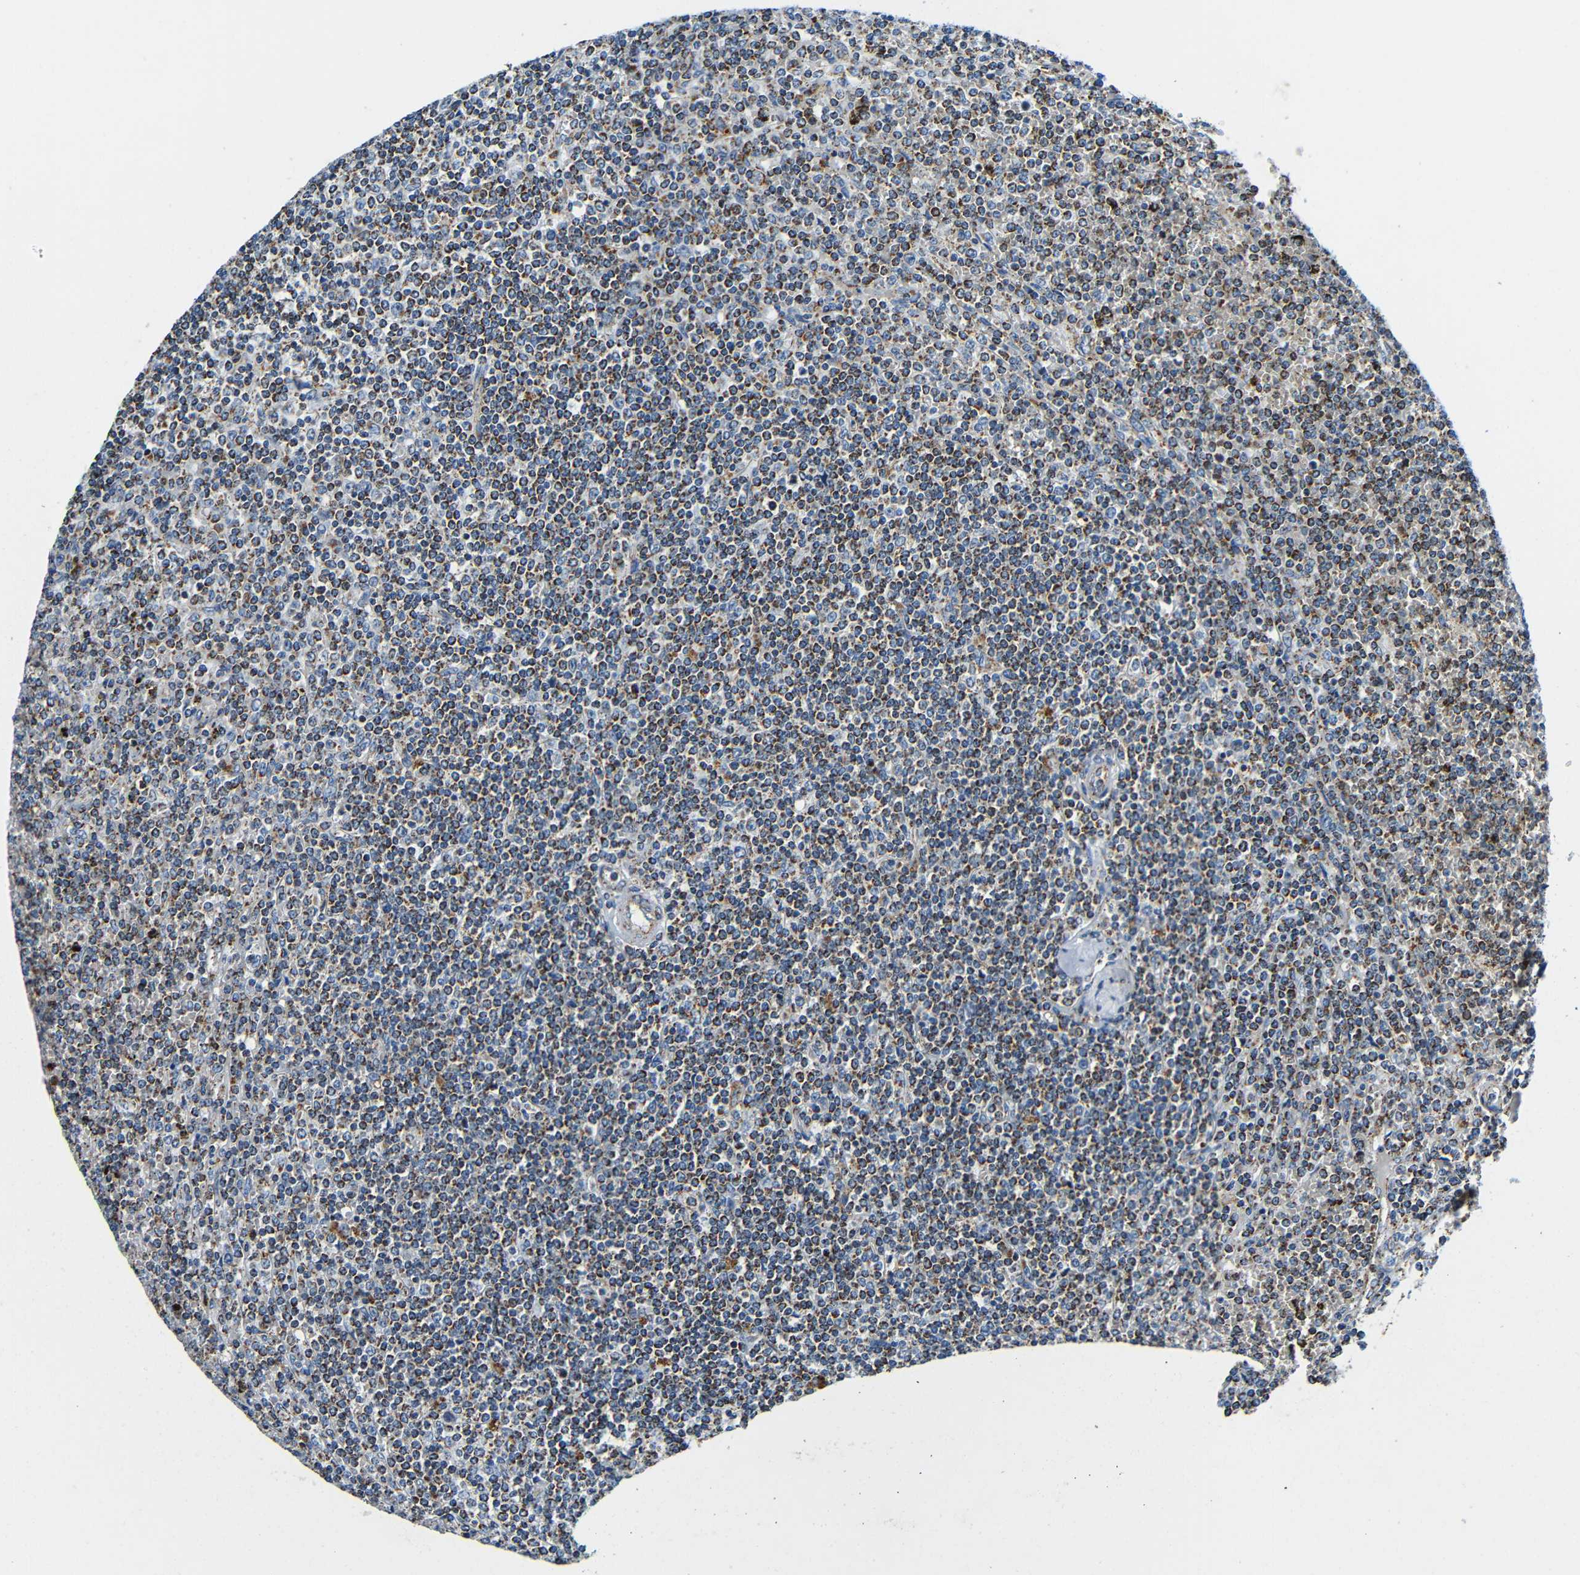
{"staining": {"intensity": "strong", "quantity": ">75%", "location": "cytoplasmic/membranous"}, "tissue": "lymphoma", "cell_type": "Tumor cells", "image_type": "cancer", "snomed": [{"axis": "morphology", "description": "Malignant lymphoma, non-Hodgkin's type, Low grade"}, {"axis": "topography", "description": "Spleen"}], "caption": "IHC (DAB) staining of human lymphoma shows strong cytoplasmic/membranous protein positivity in approximately >75% of tumor cells.", "gene": "GALNT18", "patient": {"sex": "female", "age": 19}}